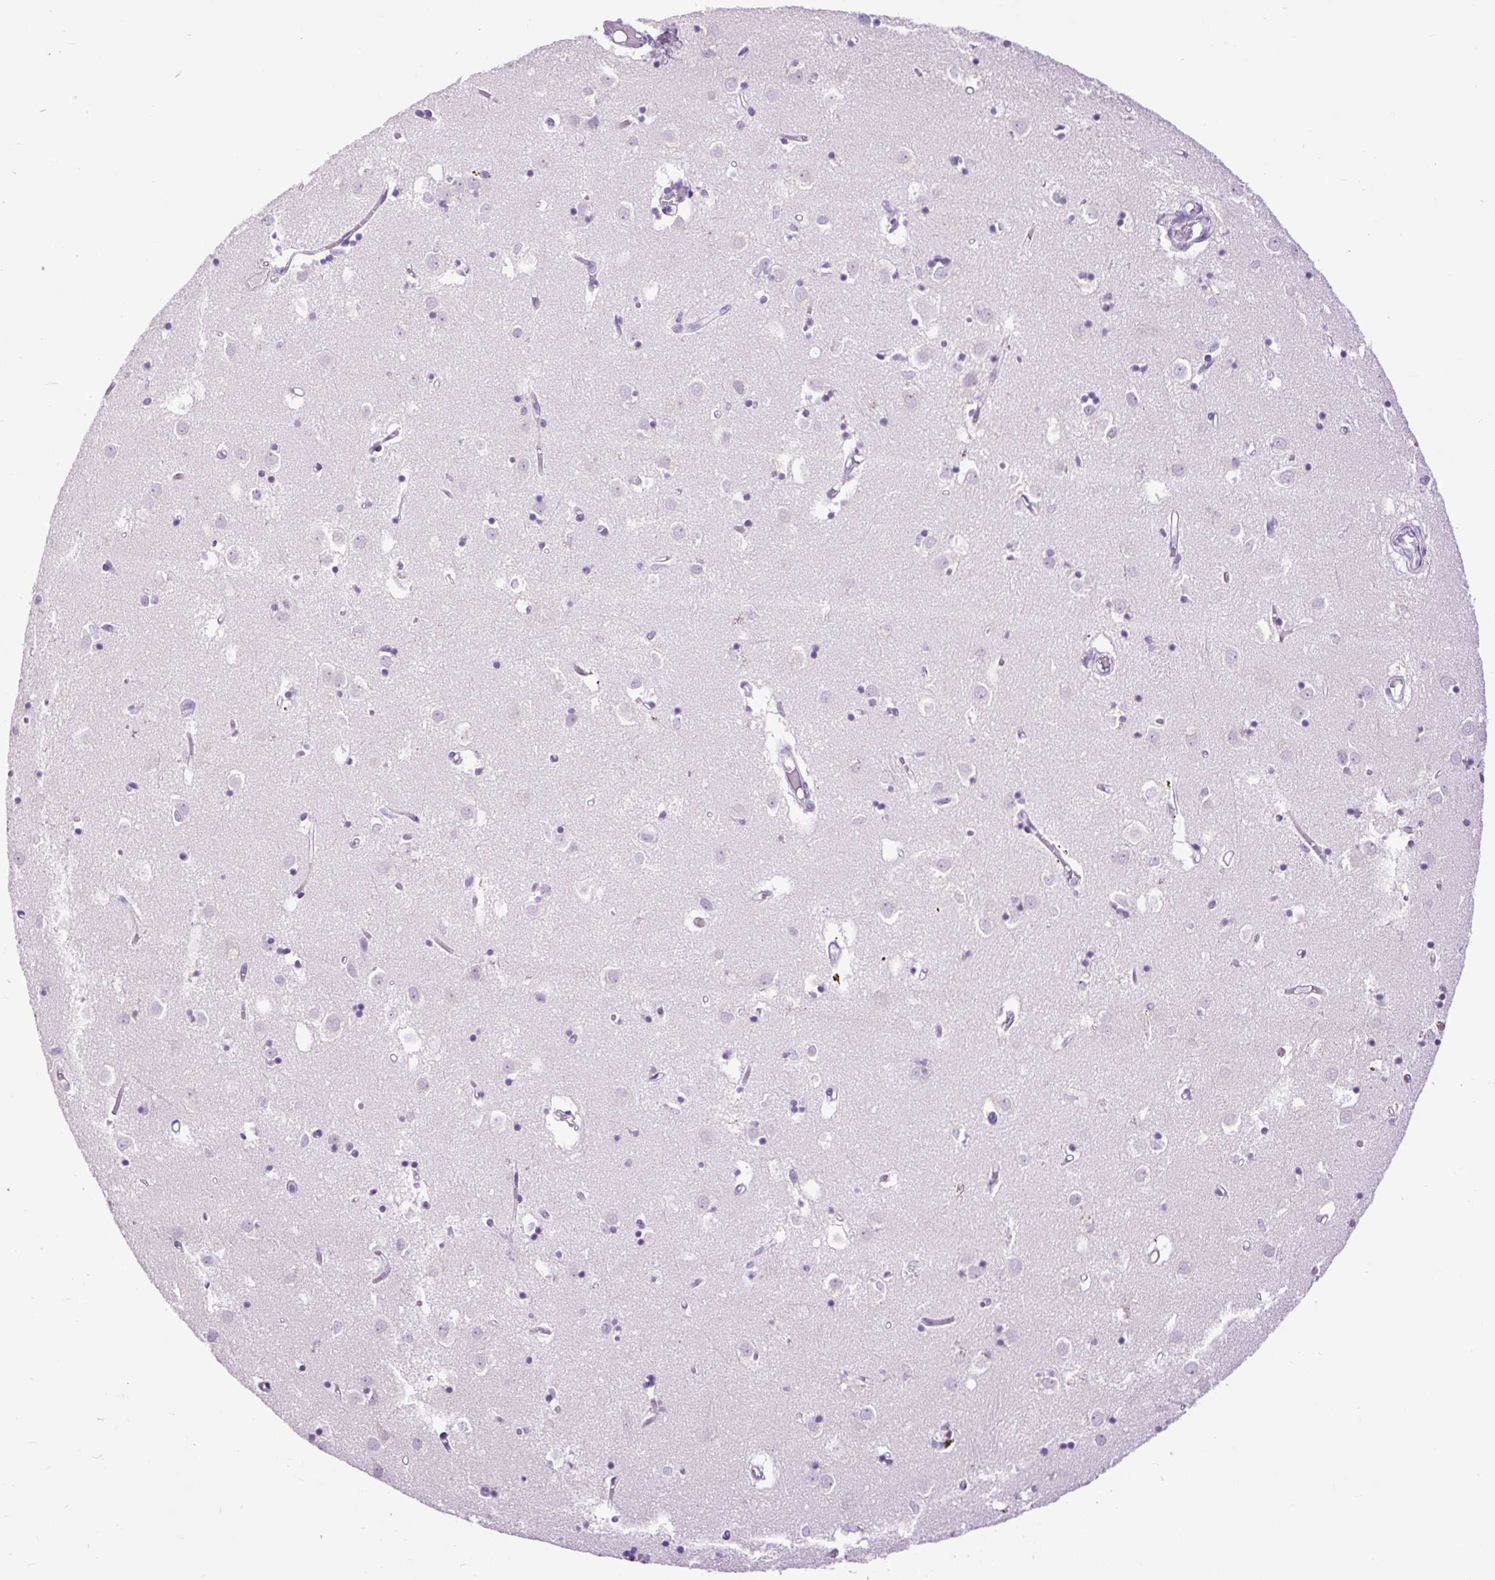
{"staining": {"intensity": "negative", "quantity": "none", "location": "none"}, "tissue": "caudate", "cell_type": "Glial cells", "image_type": "normal", "snomed": [{"axis": "morphology", "description": "Normal tissue, NOS"}, {"axis": "topography", "description": "Lateral ventricle wall"}], "caption": "A high-resolution micrograph shows immunohistochemistry (IHC) staining of unremarkable caudate, which demonstrates no significant expression in glial cells. (Stains: DAB immunohistochemistry (IHC) with hematoxylin counter stain, Microscopy: brightfield microscopy at high magnification).", "gene": "RACGAP1", "patient": {"sex": "male", "age": 70}}